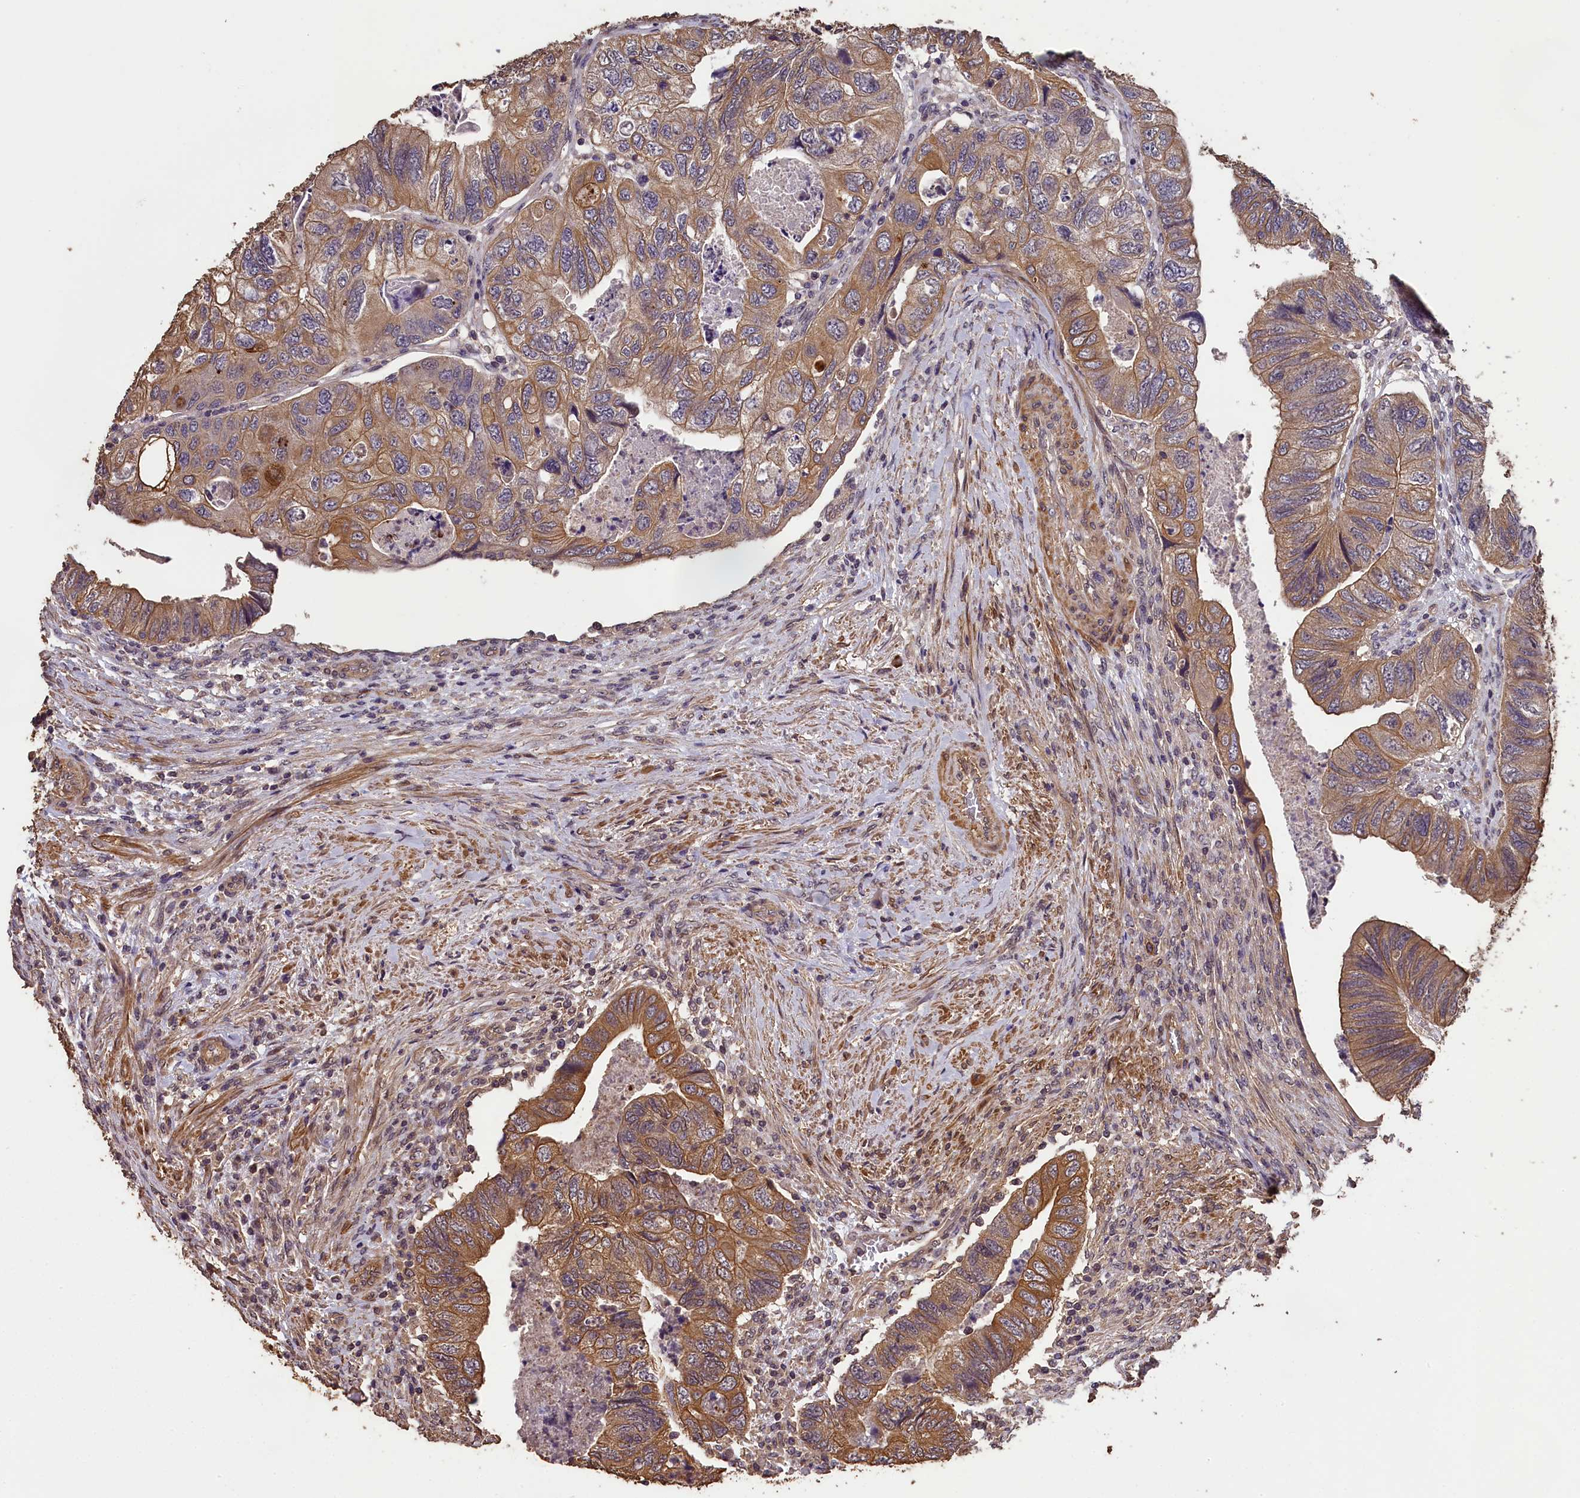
{"staining": {"intensity": "moderate", "quantity": ">75%", "location": "cytoplasmic/membranous"}, "tissue": "colorectal cancer", "cell_type": "Tumor cells", "image_type": "cancer", "snomed": [{"axis": "morphology", "description": "Adenocarcinoma, NOS"}, {"axis": "topography", "description": "Rectum"}], "caption": "Moderate cytoplasmic/membranous expression is appreciated in approximately >75% of tumor cells in colorectal cancer (adenocarcinoma). Nuclei are stained in blue.", "gene": "CHD9", "patient": {"sex": "male", "age": 63}}